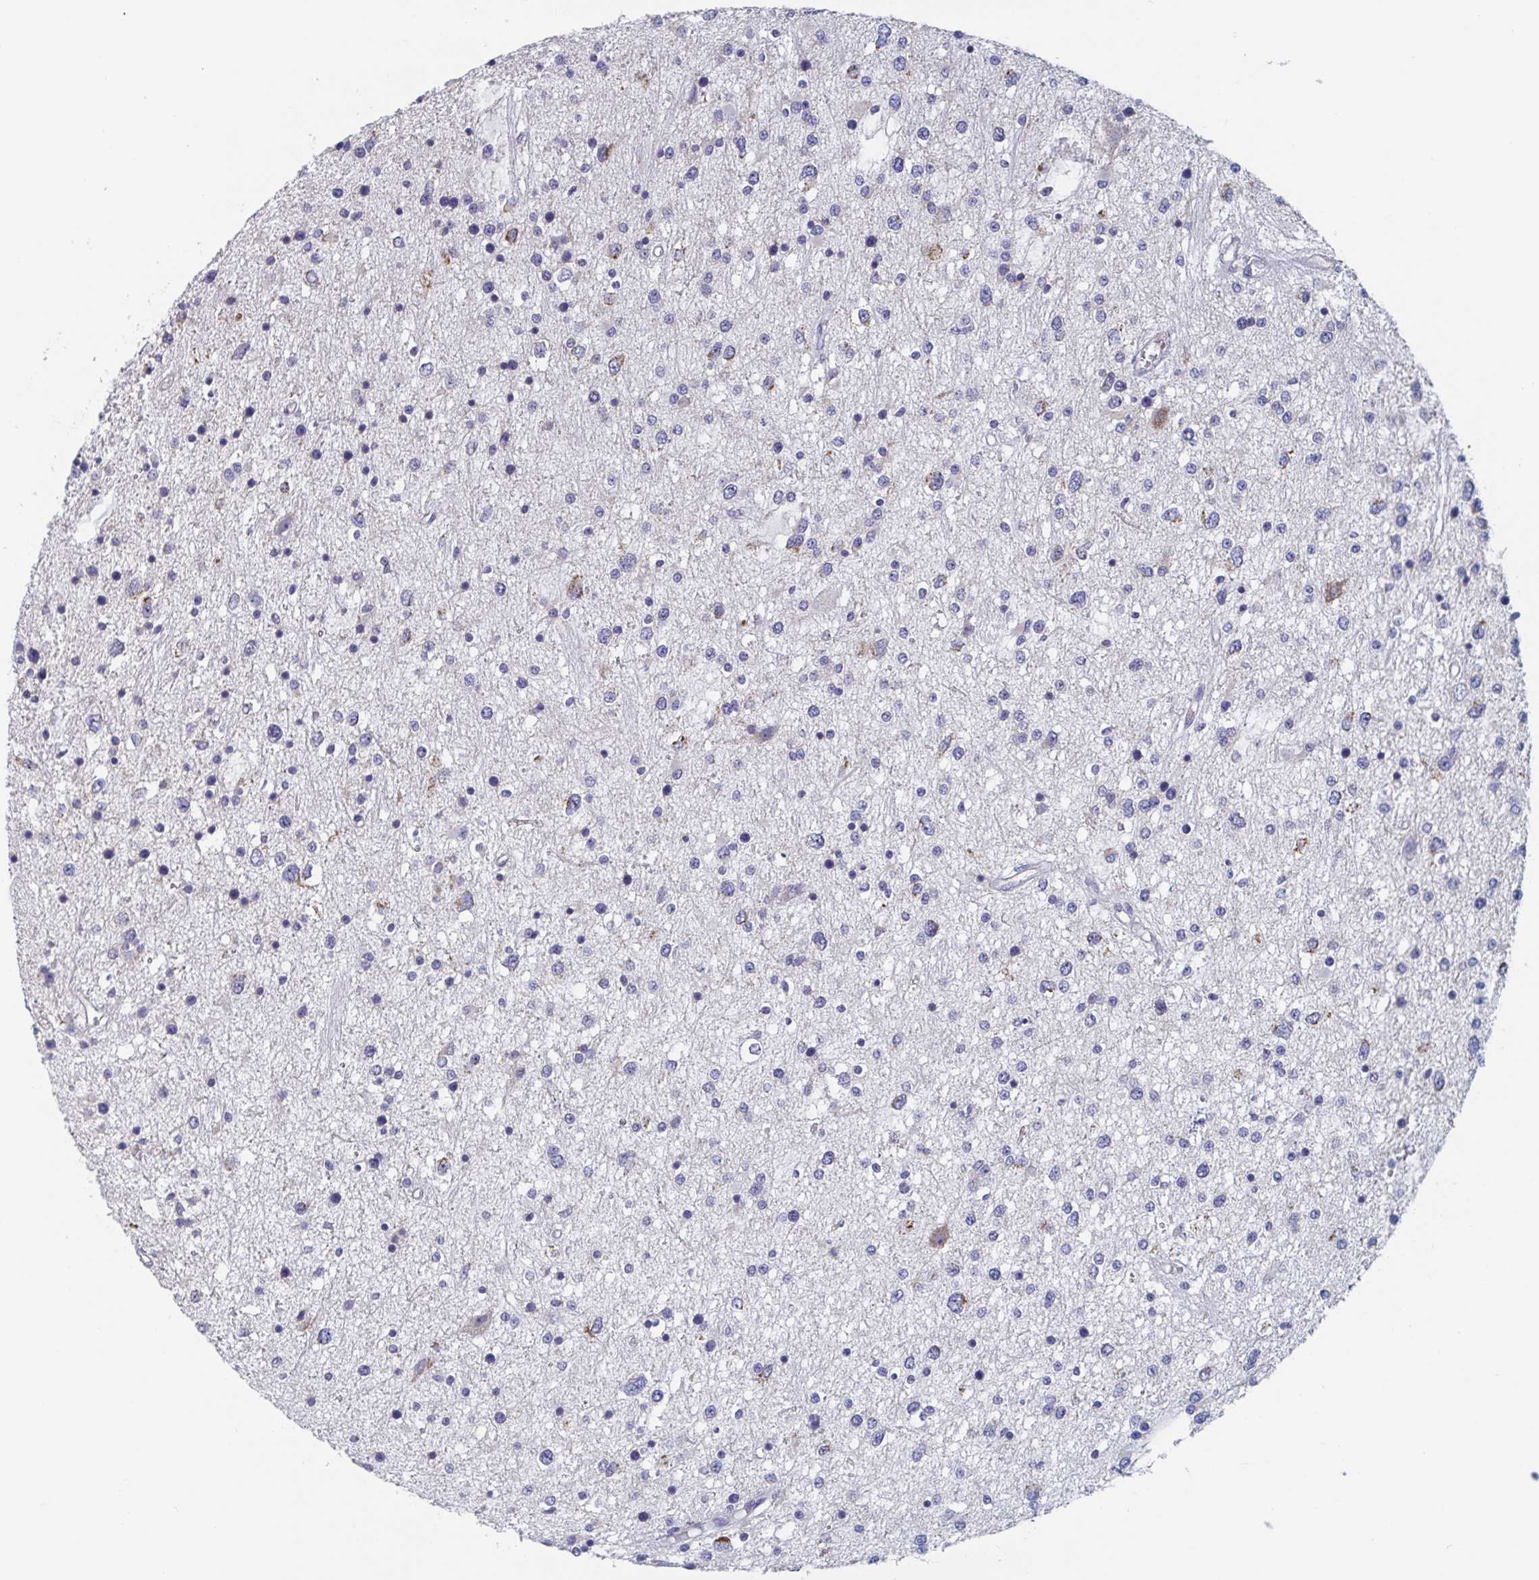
{"staining": {"intensity": "moderate", "quantity": "<25%", "location": "cytoplasmic/membranous"}, "tissue": "glioma", "cell_type": "Tumor cells", "image_type": "cancer", "snomed": [{"axis": "morphology", "description": "Glioma, malignant, High grade"}, {"axis": "topography", "description": "Brain"}], "caption": "The photomicrograph shows a brown stain indicating the presence of a protein in the cytoplasmic/membranous of tumor cells in glioma.", "gene": "MRPL53", "patient": {"sex": "male", "age": 54}}